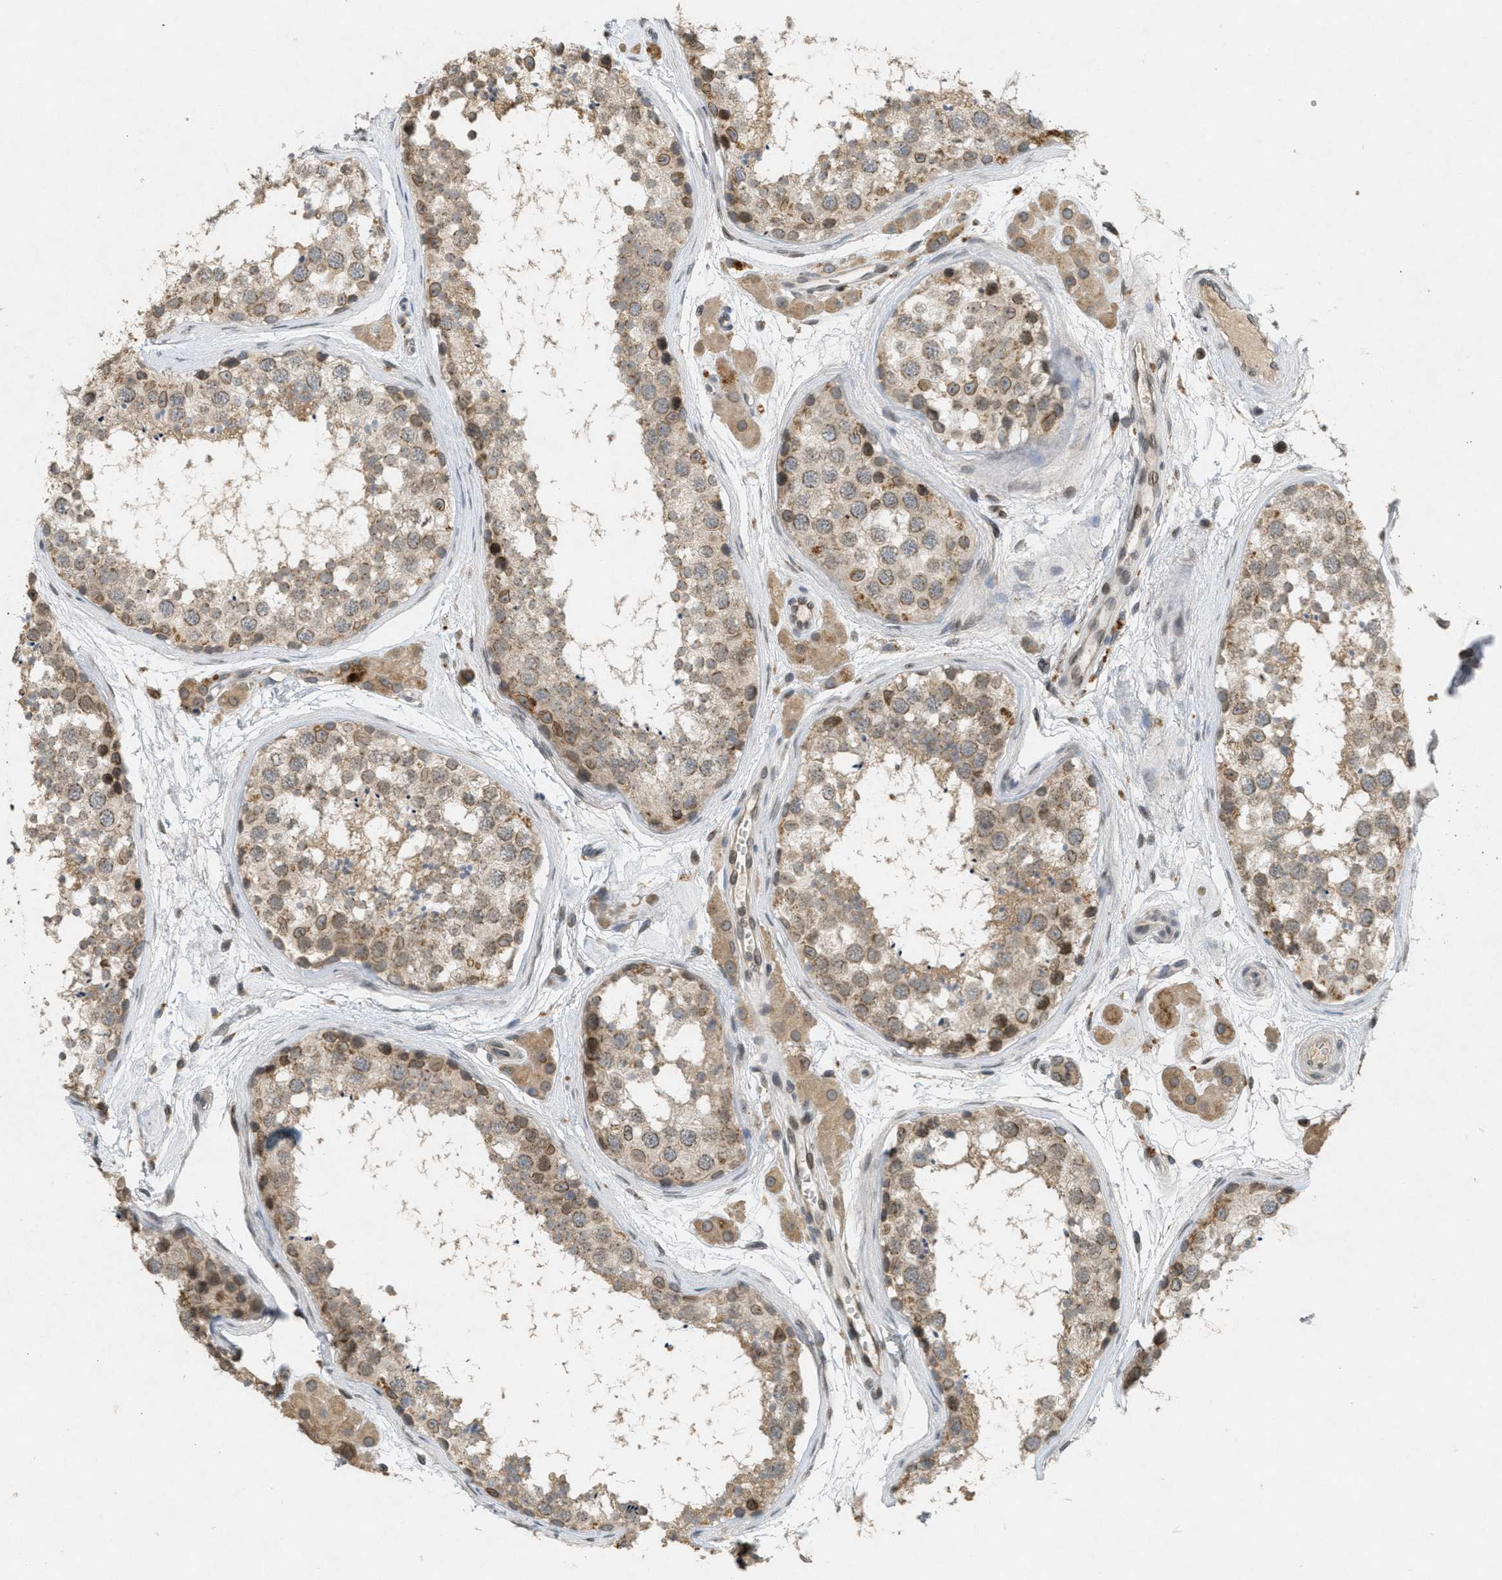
{"staining": {"intensity": "moderate", "quantity": ">75%", "location": "cytoplasmic/membranous,nuclear"}, "tissue": "testis", "cell_type": "Cells in seminiferous ducts", "image_type": "normal", "snomed": [{"axis": "morphology", "description": "Normal tissue, NOS"}, {"axis": "topography", "description": "Testis"}], "caption": "Brown immunohistochemical staining in benign testis displays moderate cytoplasmic/membranous,nuclear expression in about >75% of cells in seminiferous ducts. (DAB (3,3'-diaminobenzidine) IHC with brightfield microscopy, high magnification).", "gene": "ABHD6", "patient": {"sex": "male", "age": 56}}